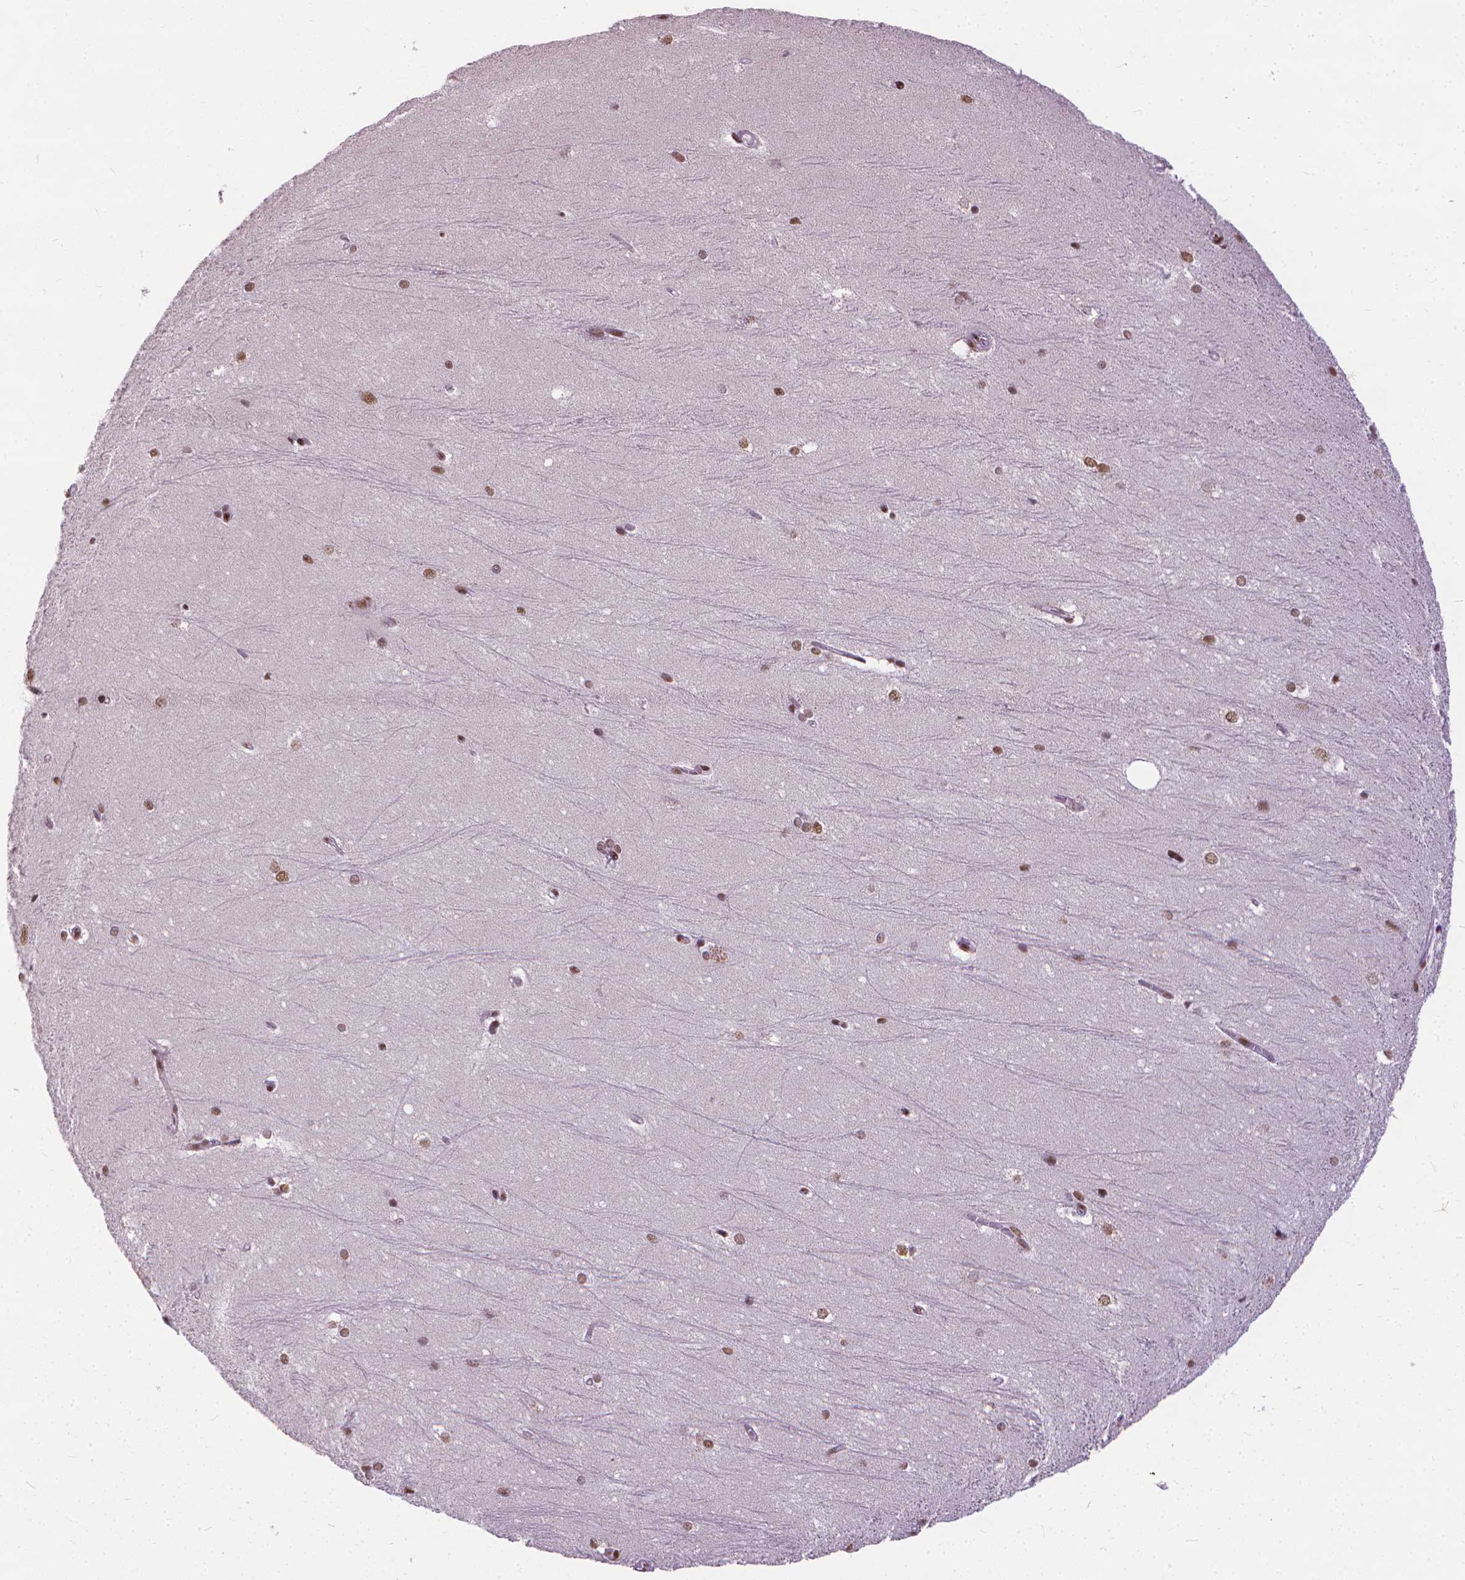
{"staining": {"intensity": "moderate", "quantity": "<25%", "location": "nuclear"}, "tissue": "hippocampus", "cell_type": "Glial cells", "image_type": "normal", "snomed": [{"axis": "morphology", "description": "Normal tissue, NOS"}, {"axis": "topography", "description": "Cerebral cortex"}, {"axis": "topography", "description": "Hippocampus"}], "caption": "Immunohistochemistry of unremarkable hippocampus shows low levels of moderate nuclear staining in about <25% of glial cells.", "gene": "AKAP8", "patient": {"sex": "female", "age": 19}}